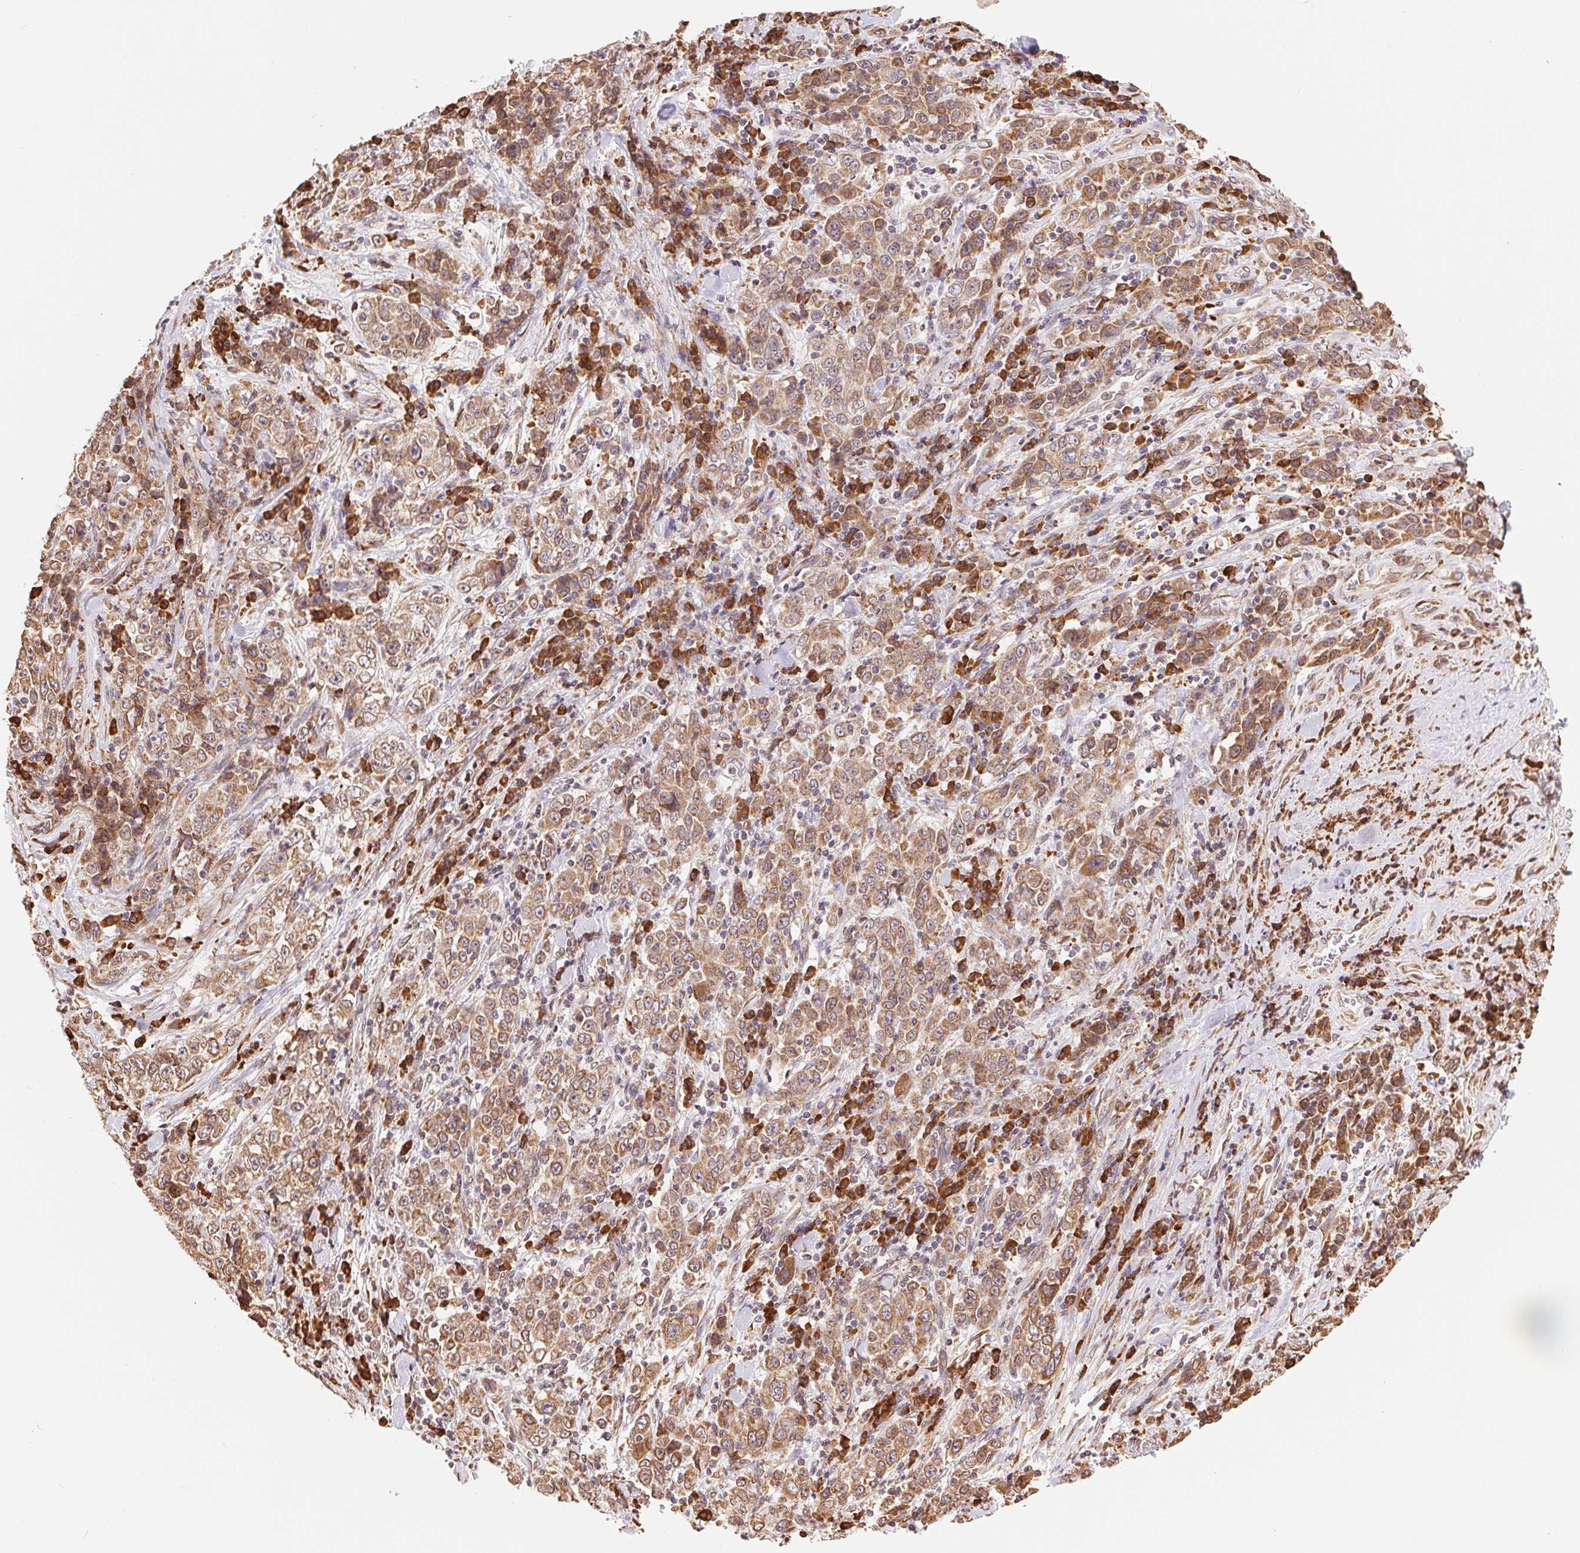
{"staining": {"intensity": "moderate", "quantity": ">75%", "location": "cytoplasmic/membranous"}, "tissue": "stomach cancer", "cell_type": "Tumor cells", "image_type": "cancer", "snomed": [{"axis": "morphology", "description": "Normal tissue, NOS"}, {"axis": "morphology", "description": "Adenocarcinoma, NOS"}, {"axis": "topography", "description": "Stomach, upper"}, {"axis": "topography", "description": "Stomach"}], "caption": "Immunohistochemical staining of stomach adenocarcinoma demonstrates moderate cytoplasmic/membranous protein expression in approximately >75% of tumor cells.", "gene": "RPN1", "patient": {"sex": "male", "age": 59}}